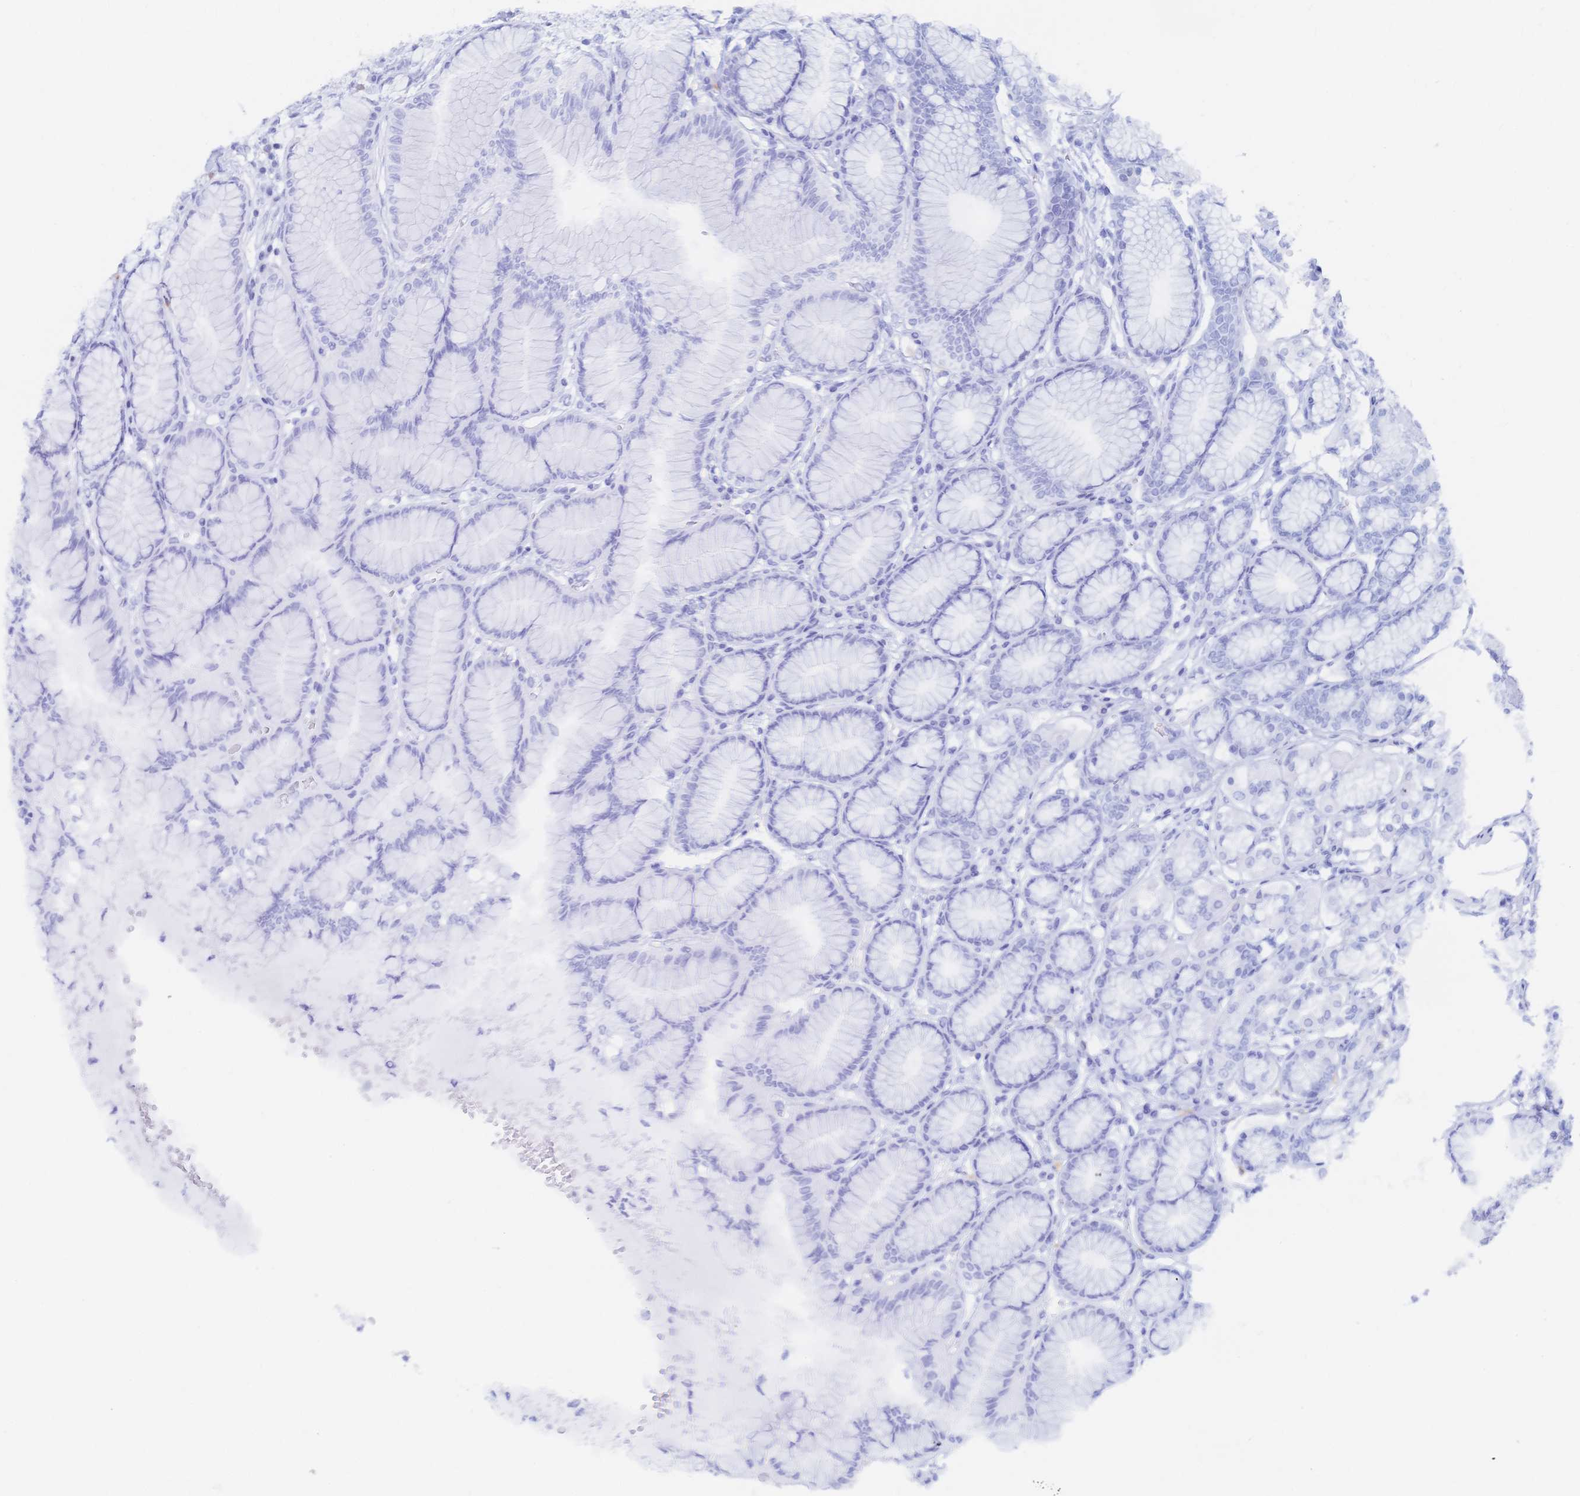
{"staining": {"intensity": "negative", "quantity": "none", "location": "none"}, "tissue": "stomach", "cell_type": "Glandular cells", "image_type": "normal", "snomed": [{"axis": "morphology", "description": "Normal tissue, NOS"}, {"axis": "topography", "description": "Stomach"}, {"axis": "topography", "description": "Stomach, lower"}], "caption": "This histopathology image is of unremarkable stomach stained with immunohistochemistry (IHC) to label a protein in brown with the nuclei are counter-stained blue. There is no positivity in glandular cells.", "gene": "IL2RB", "patient": {"sex": "male", "age": 76}}